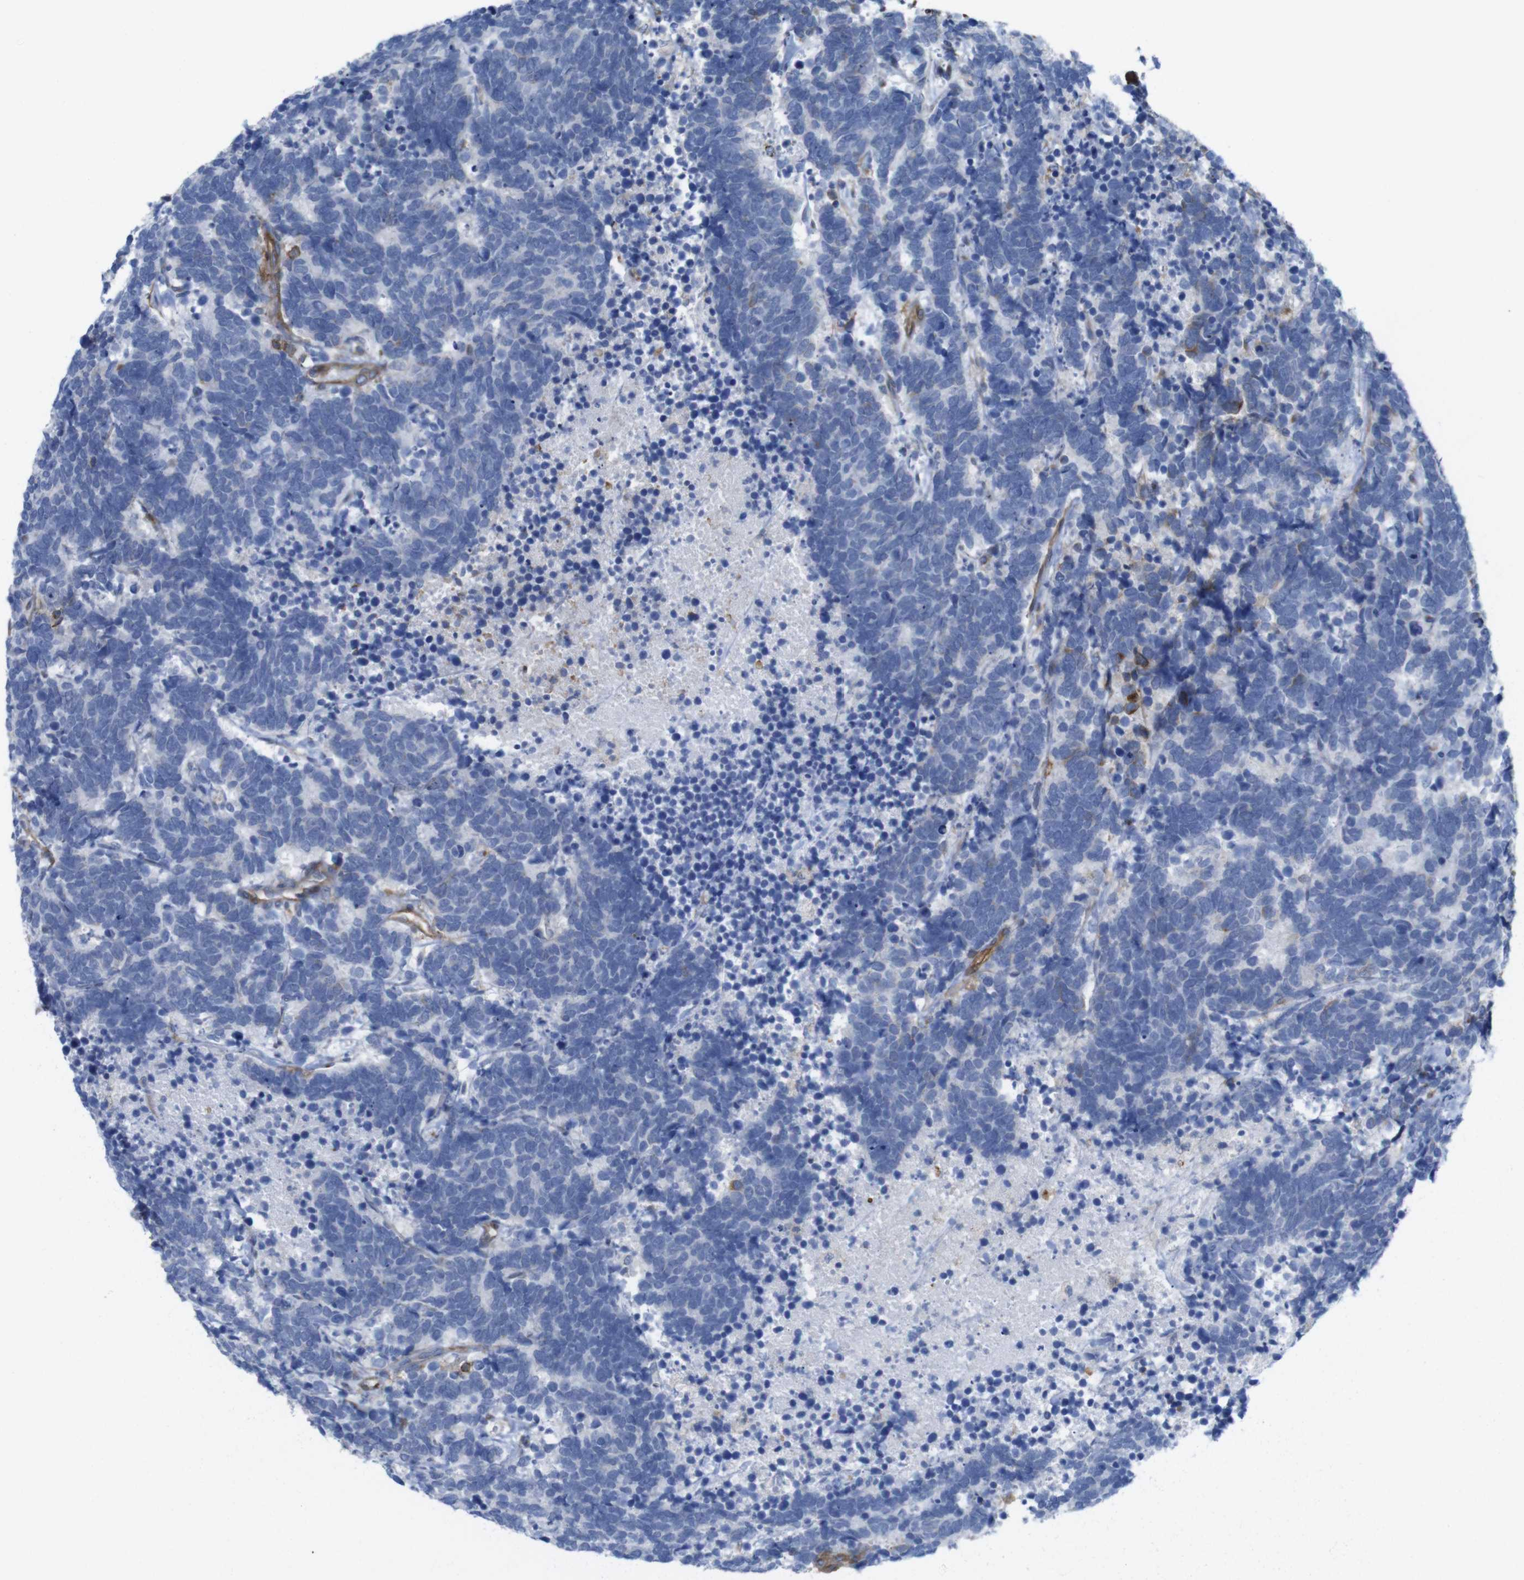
{"staining": {"intensity": "moderate", "quantity": "<25%", "location": "cytoplasmic/membranous"}, "tissue": "carcinoid", "cell_type": "Tumor cells", "image_type": "cancer", "snomed": [{"axis": "morphology", "description": "Carcinoma, NOS"}, {"axis": "morphology", "description": "Carcinoid, malignant, NOS"}, {"axis": "topography", "description": "Urinary bladder"}], "caption": "Moderate cytoplasmic/membranous positivity is present in approximately <25% of tumor cells in carcinoid.", "gene": "CCR6", "patient": {"sex": "male", "age": 57}}